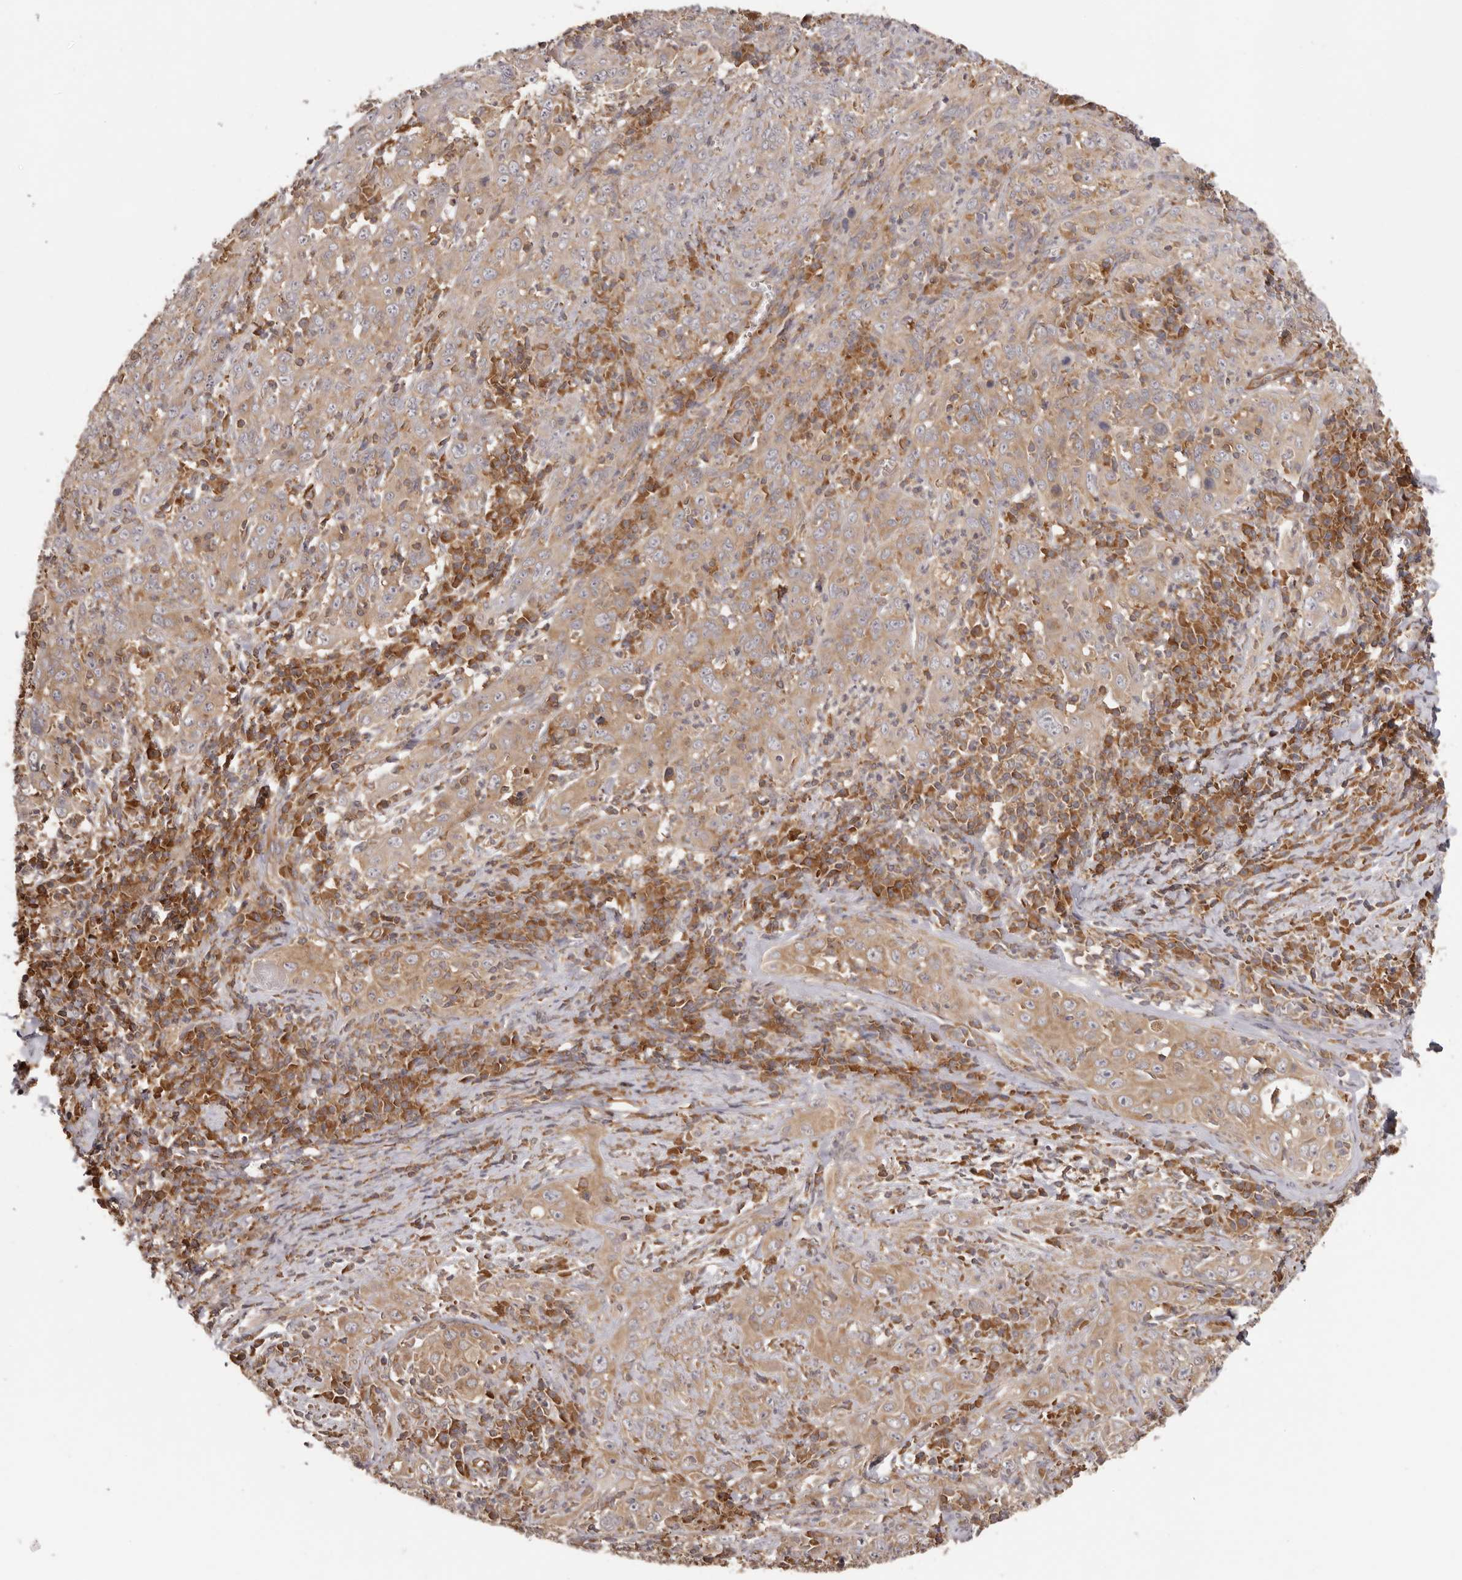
{"staining": {"intensity": "moderate", "quantity": ">75%", "location": "cytoplasmic/membranous"}, "tissue": "cervical cancer", "cell_type": "Tumor cells", "image_type": "cancer", "snomed": [{"axis": "morphology", "description": "Squamous cell carcinoma, NOS"}, {"axis": "topography", "description": "Cervix"}], "caption": "Cervical cancer stained with a brown dye reveals moderate cytoplasmic/membranous positive positivity in about >75% of tumor cells.", "gene": "EEF1E1", "patient": {"sex": "female", "age": 46}}